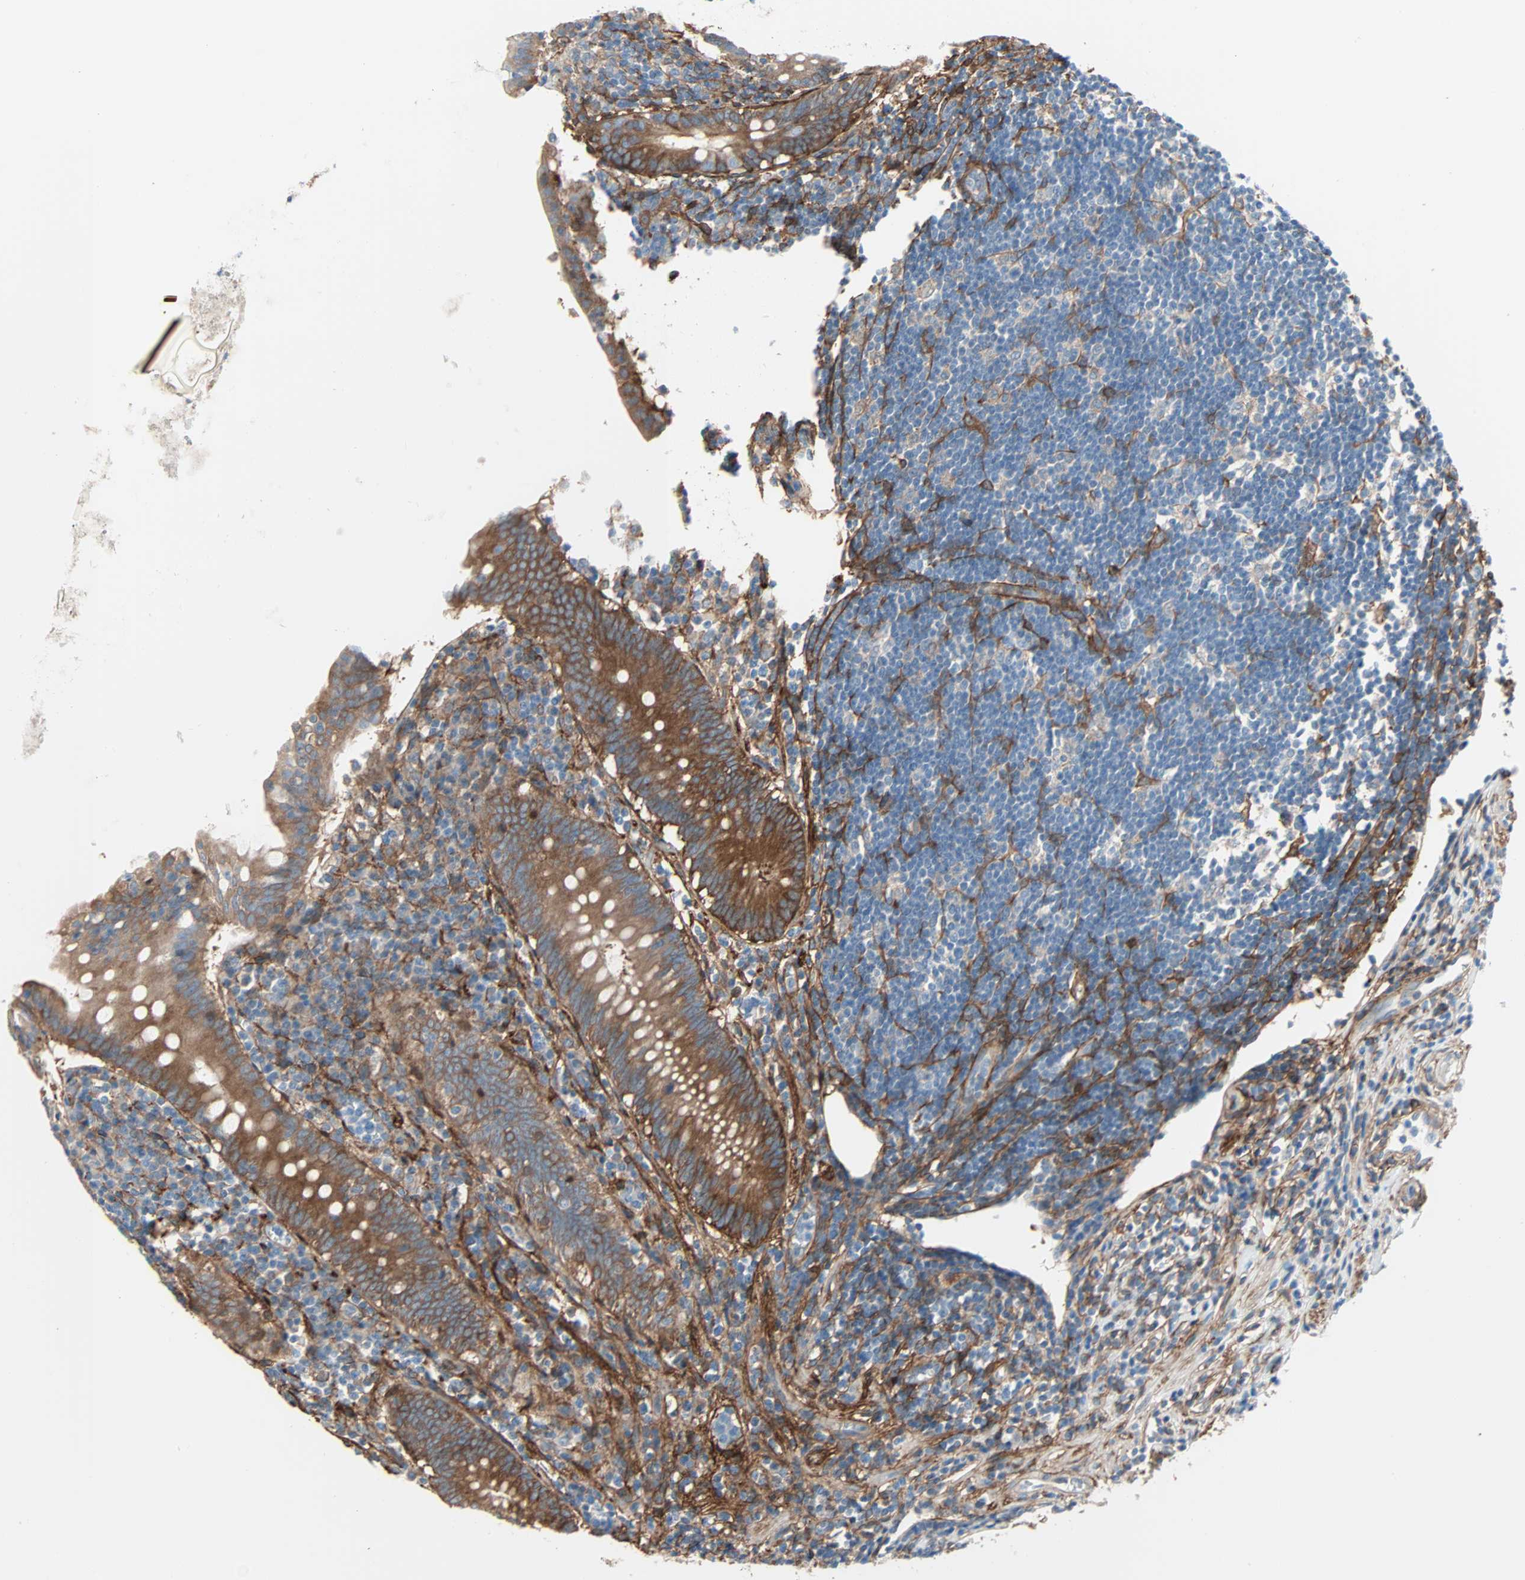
{"staining": {"intensity": "strong", "quantity": ">75%", "location": "cytoplasmic/membranous"}, "tissue": "appendix", "cell_type": "Glandular cells", "image_type": "normal", "snomed": [{"axis": "morphology", "description": "Normal tissue, NOS"}, {"axis": "topography", "description": "Appendix"}], "caption": "Benign appendix was stained to show a protein in brown. There is high levels of strong cytoplasmic/membranous expression in approximately >75% of glandular cells.", "gene": "EPB41L2", "patient": {"sex": "female", "age": 50}}